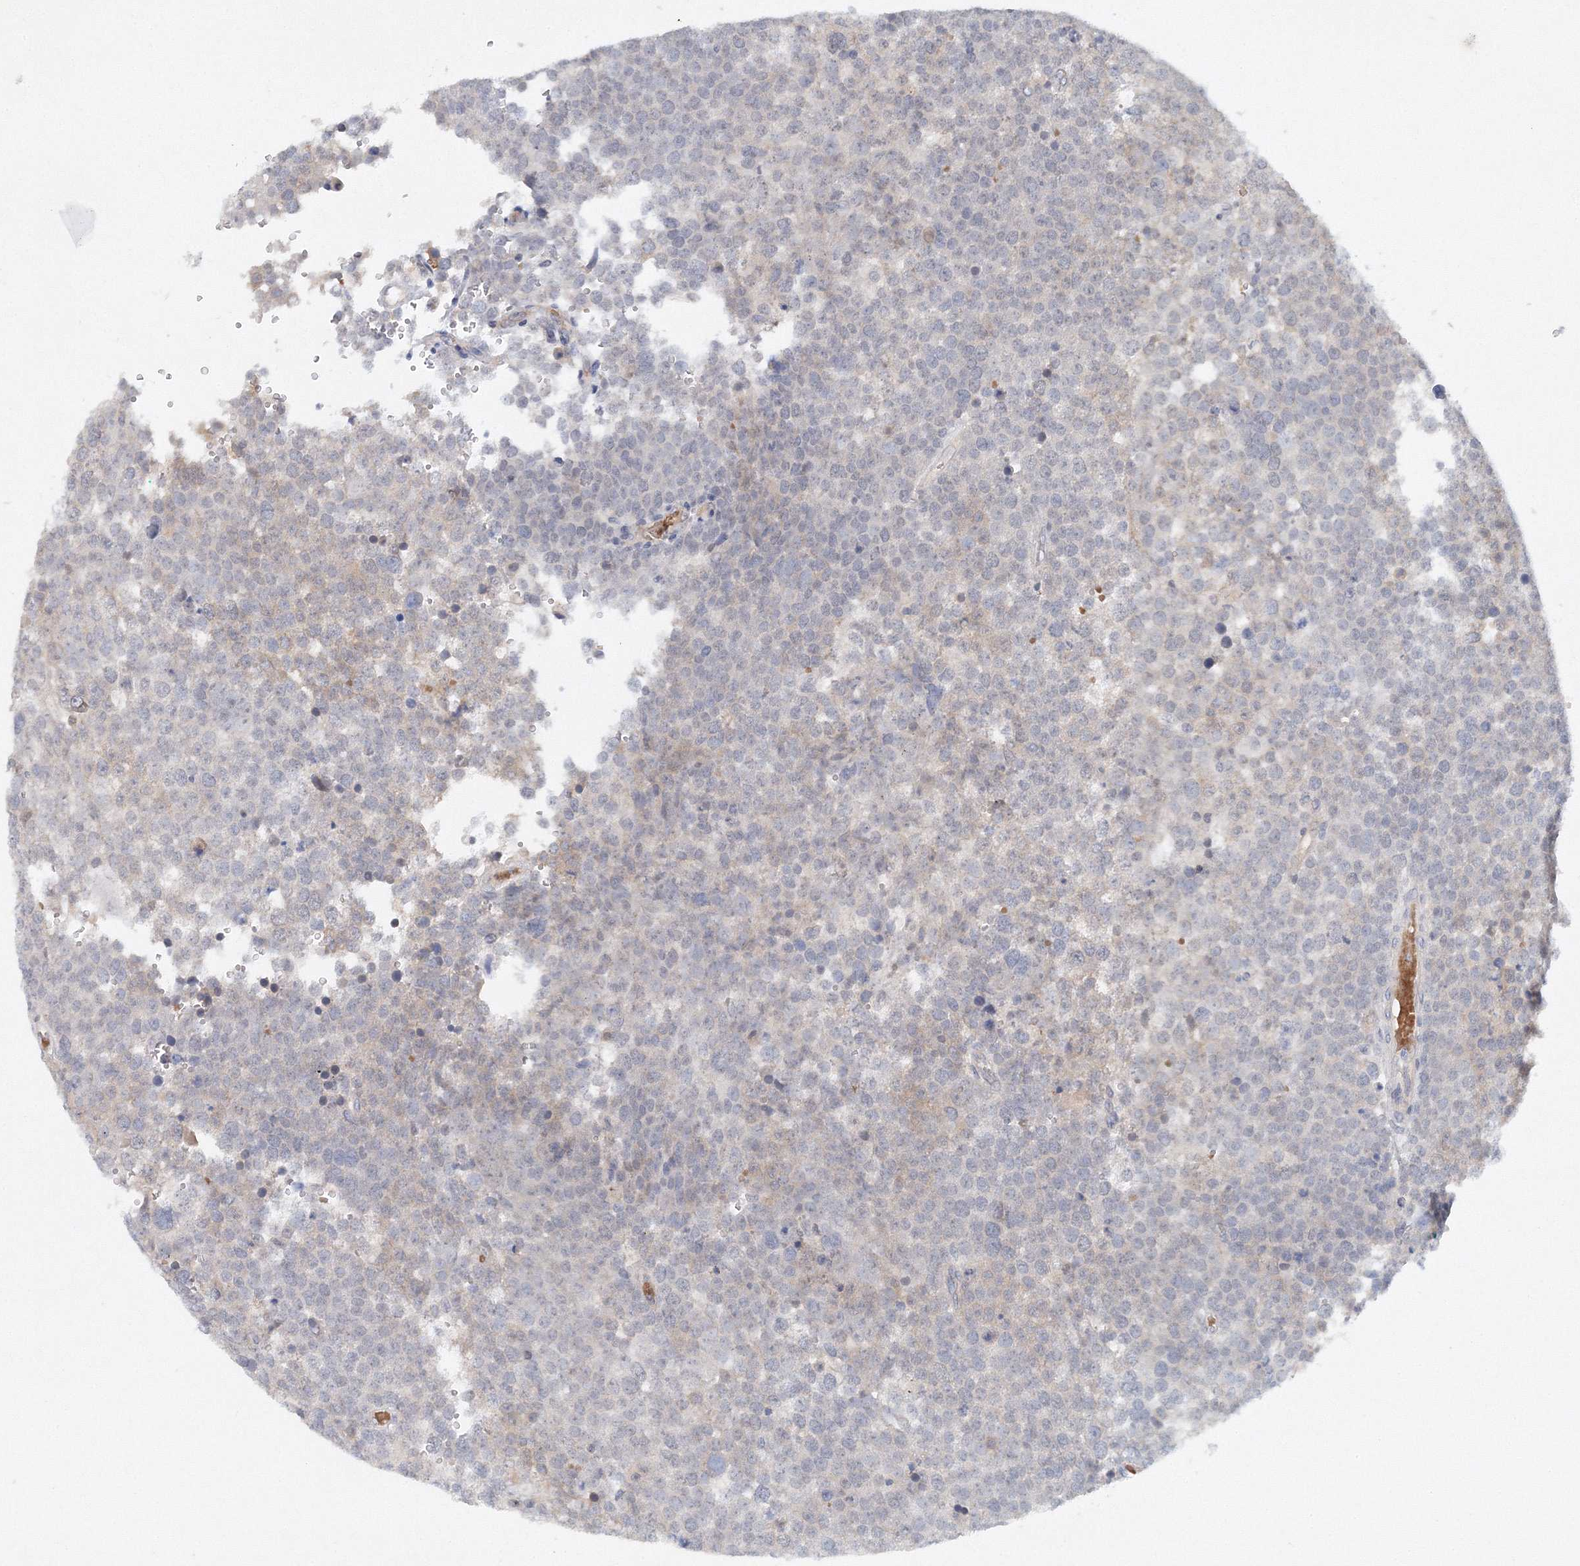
{"staining": {"intensity": "negative", "quantity": "none", "location": "none"}, "tissue": "testis cancer", "cell_type": "Tumor cells", "image_type": "cancer", "snomed": [{"axis": "morphology", "description": "Seminoma, NOS"}, {"axis": "topography", "description": "Testis"}], "caption": "An immunohistochemistry photomicrograph of testis cancer (seminoma) is shown. There is no staining in tumor cells of testis cancer (seminoma). (Brightfield microscopy of DAB (3,3'-diaminobenzidine) IHC at high magnification).", "gene": "SH3BP5", "patient": {"sex": "male", "age": 71}}